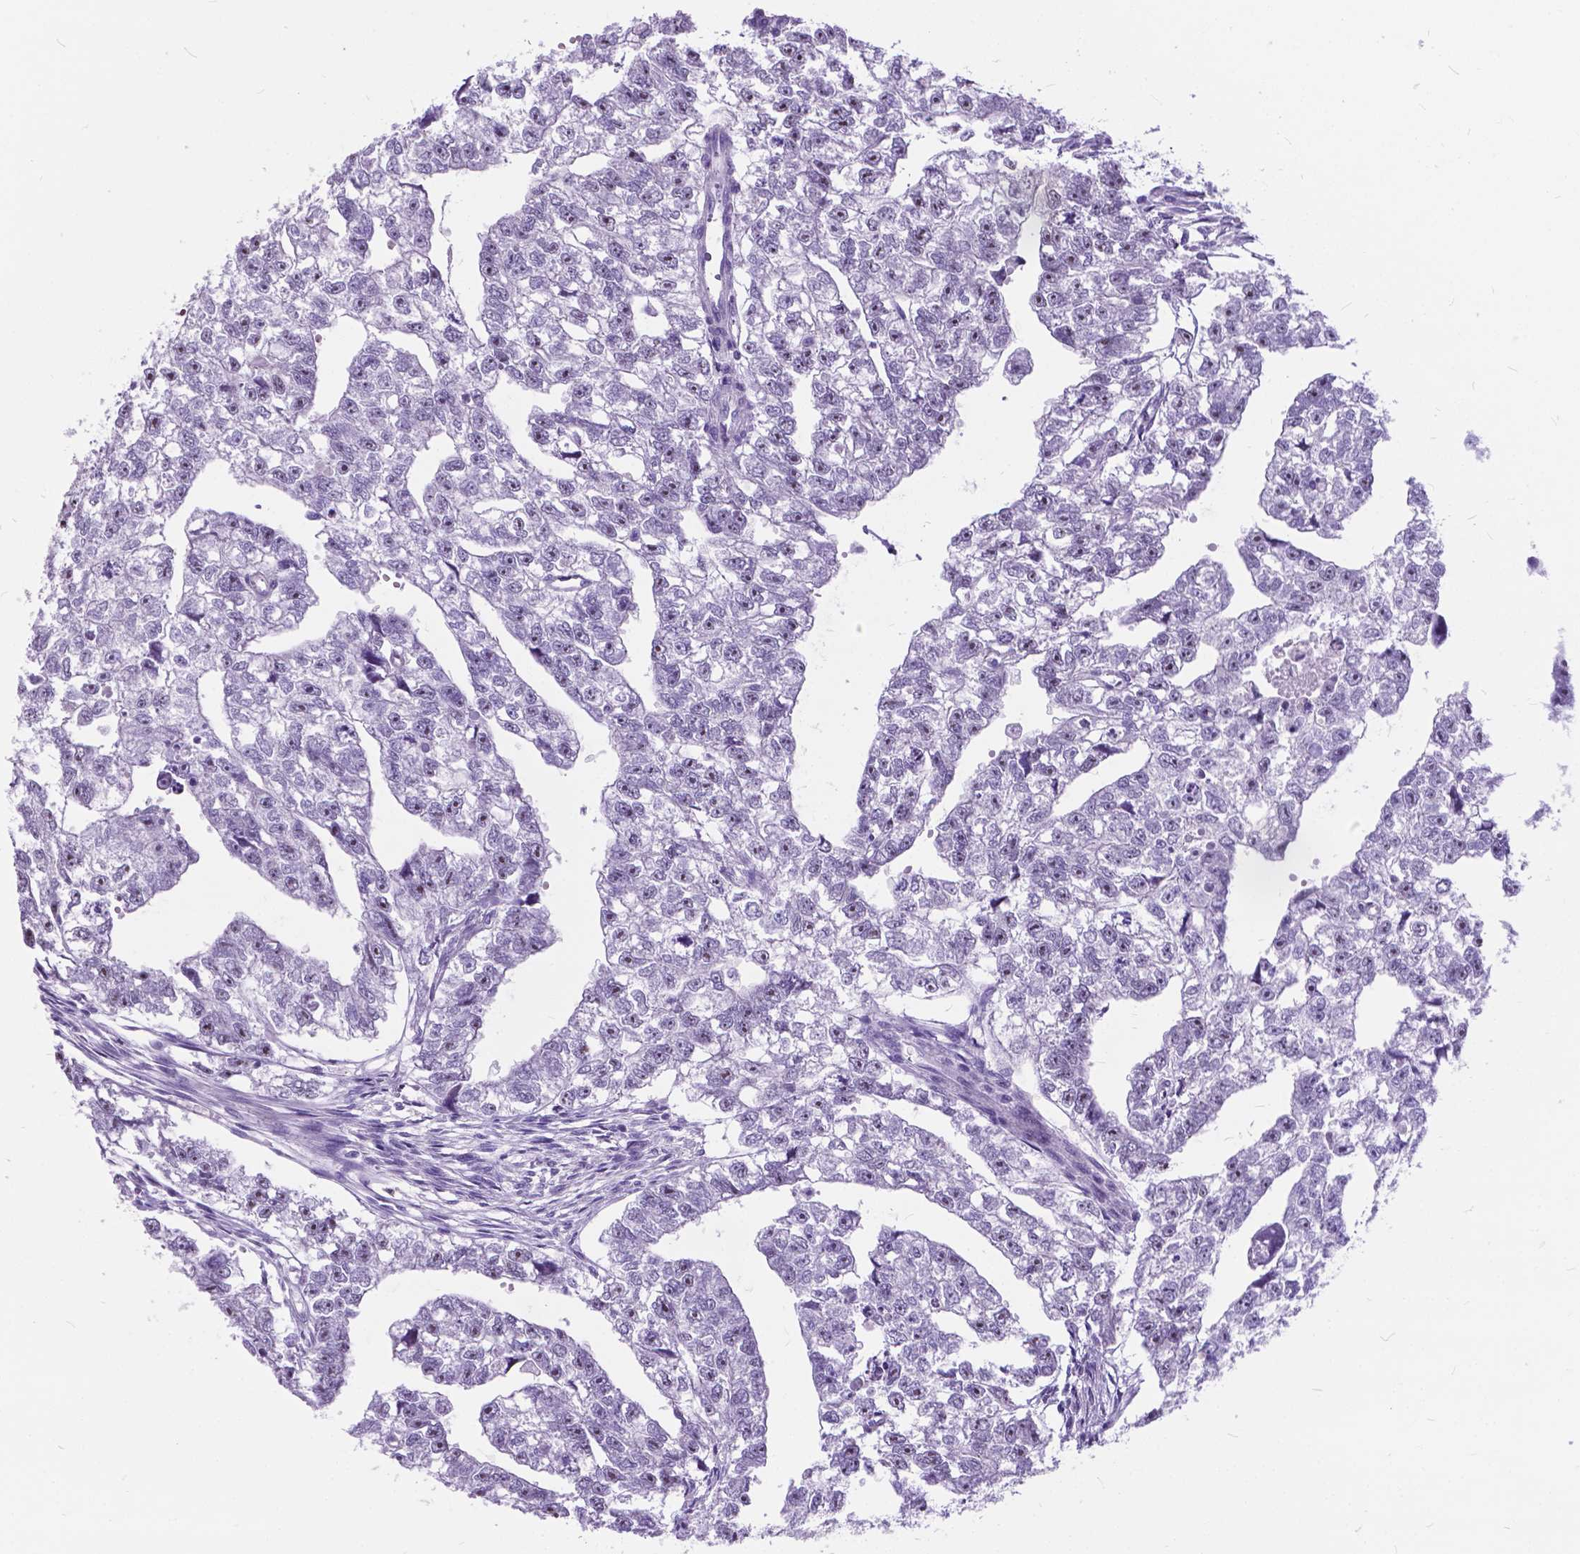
{"staining": {"intensity": "negative", "quantity": "none", "location": "none"}, "tissue": "testis cancer", "cell_type": "Tumor cells", "image_type": "cancer", "snomed": [{"axis": "morphology", "description": "Carcinoma, Embryonal, NOS"}, {"axis": "morphology", "description": "Teratoma, malignant, NOS"}, {"axis": "topography", "description": "Testis"}], "caption": "Tumor cells show no significant staining in testis cancer.", "gene": "BSND", "patient": {"sex": "male", "age": 44}}